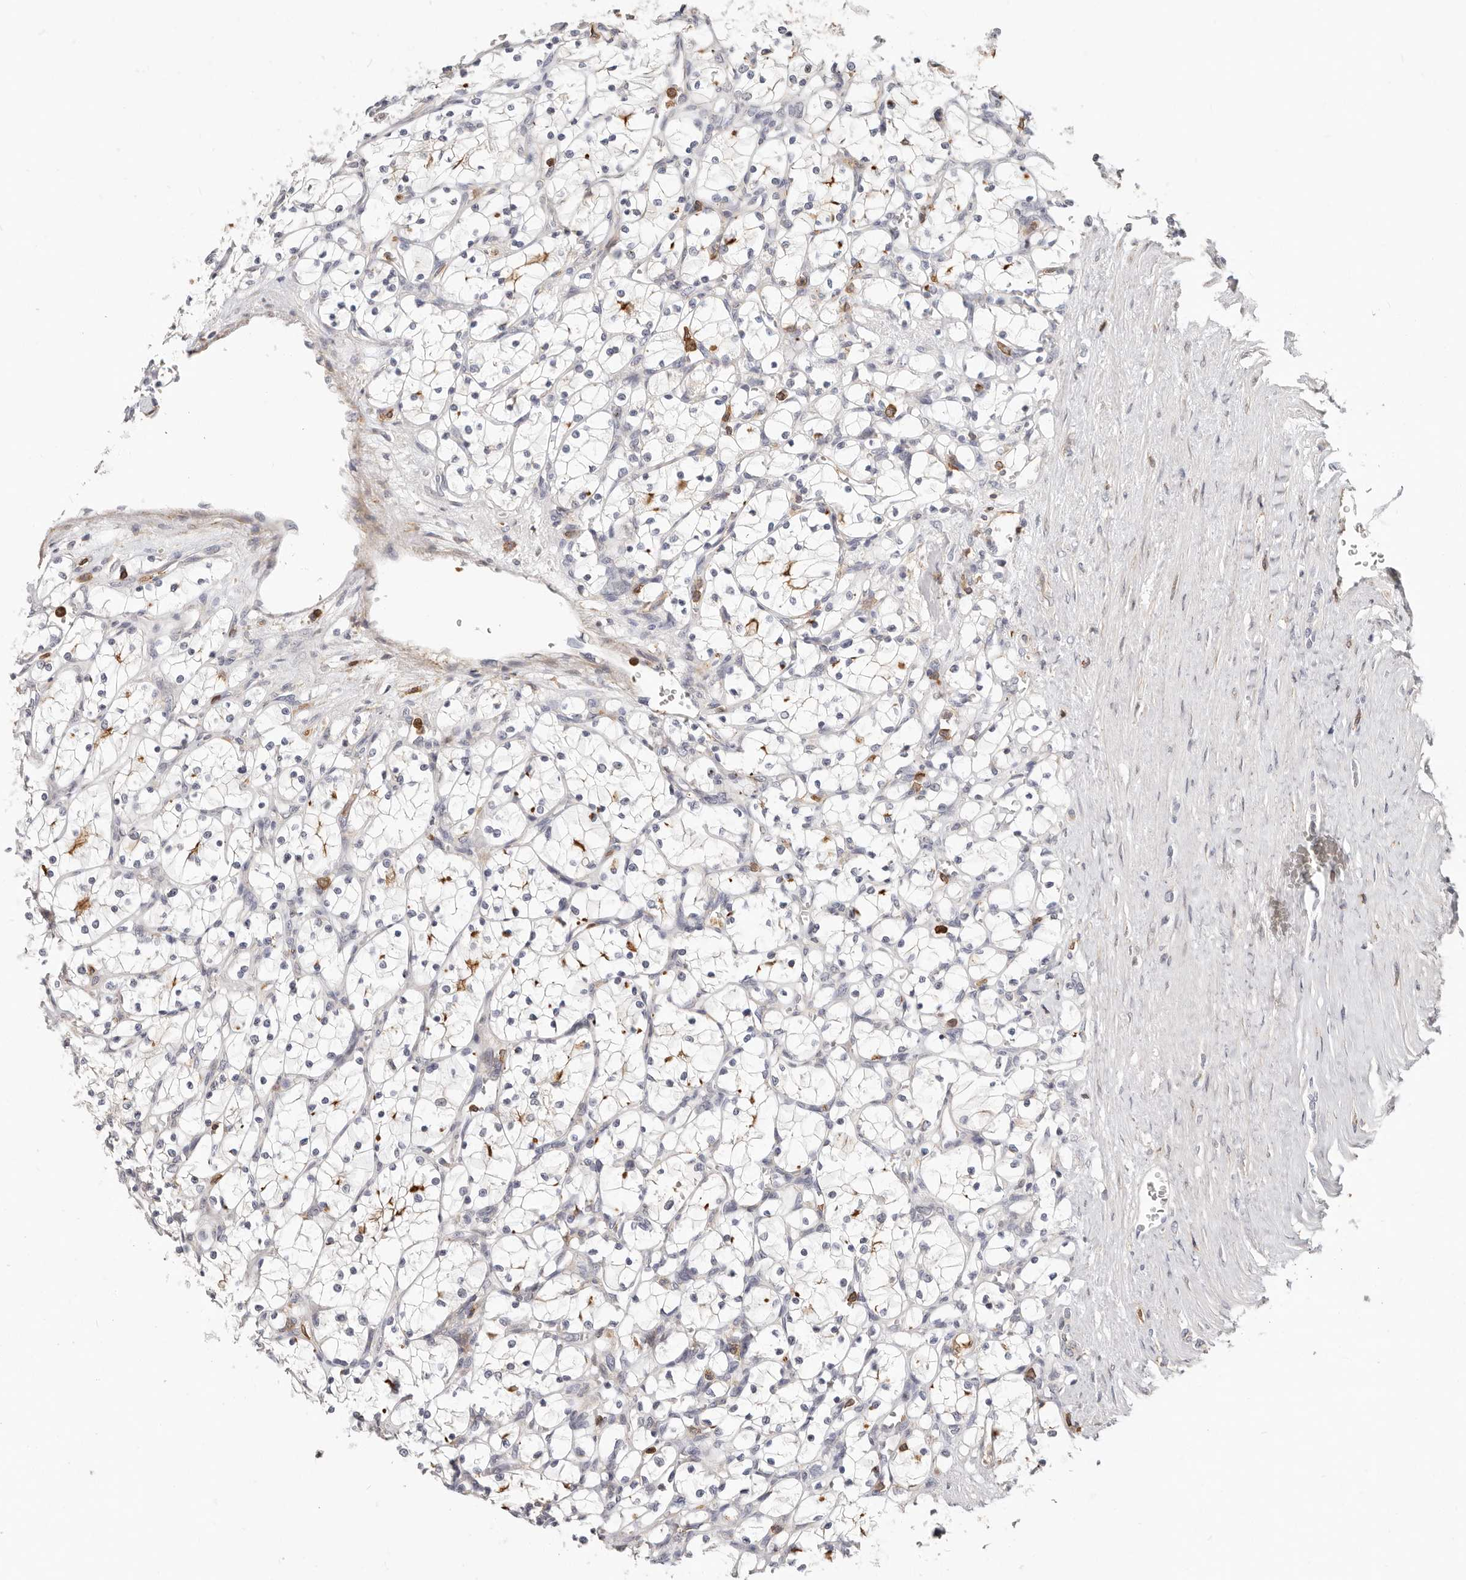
{"staining": {"intensity": "negative", "quantity": "none", "location": "none"}, "tissue": "renal cancer", "cell_type": "Tumor cells", "image_type": "cancer", "snomed": [{"axis": "morphology", "description": "Adenocarcinoma, NOS"}, {"axis": "topography", "description": "Kidney"}], "caption": "This is an immunohistochemistry (IHC) photomicrograph of renal cancer. There is no staining in tumor cells.", "gene": "TMEM63B", "patient": {"sex": "female", "age": 69}}